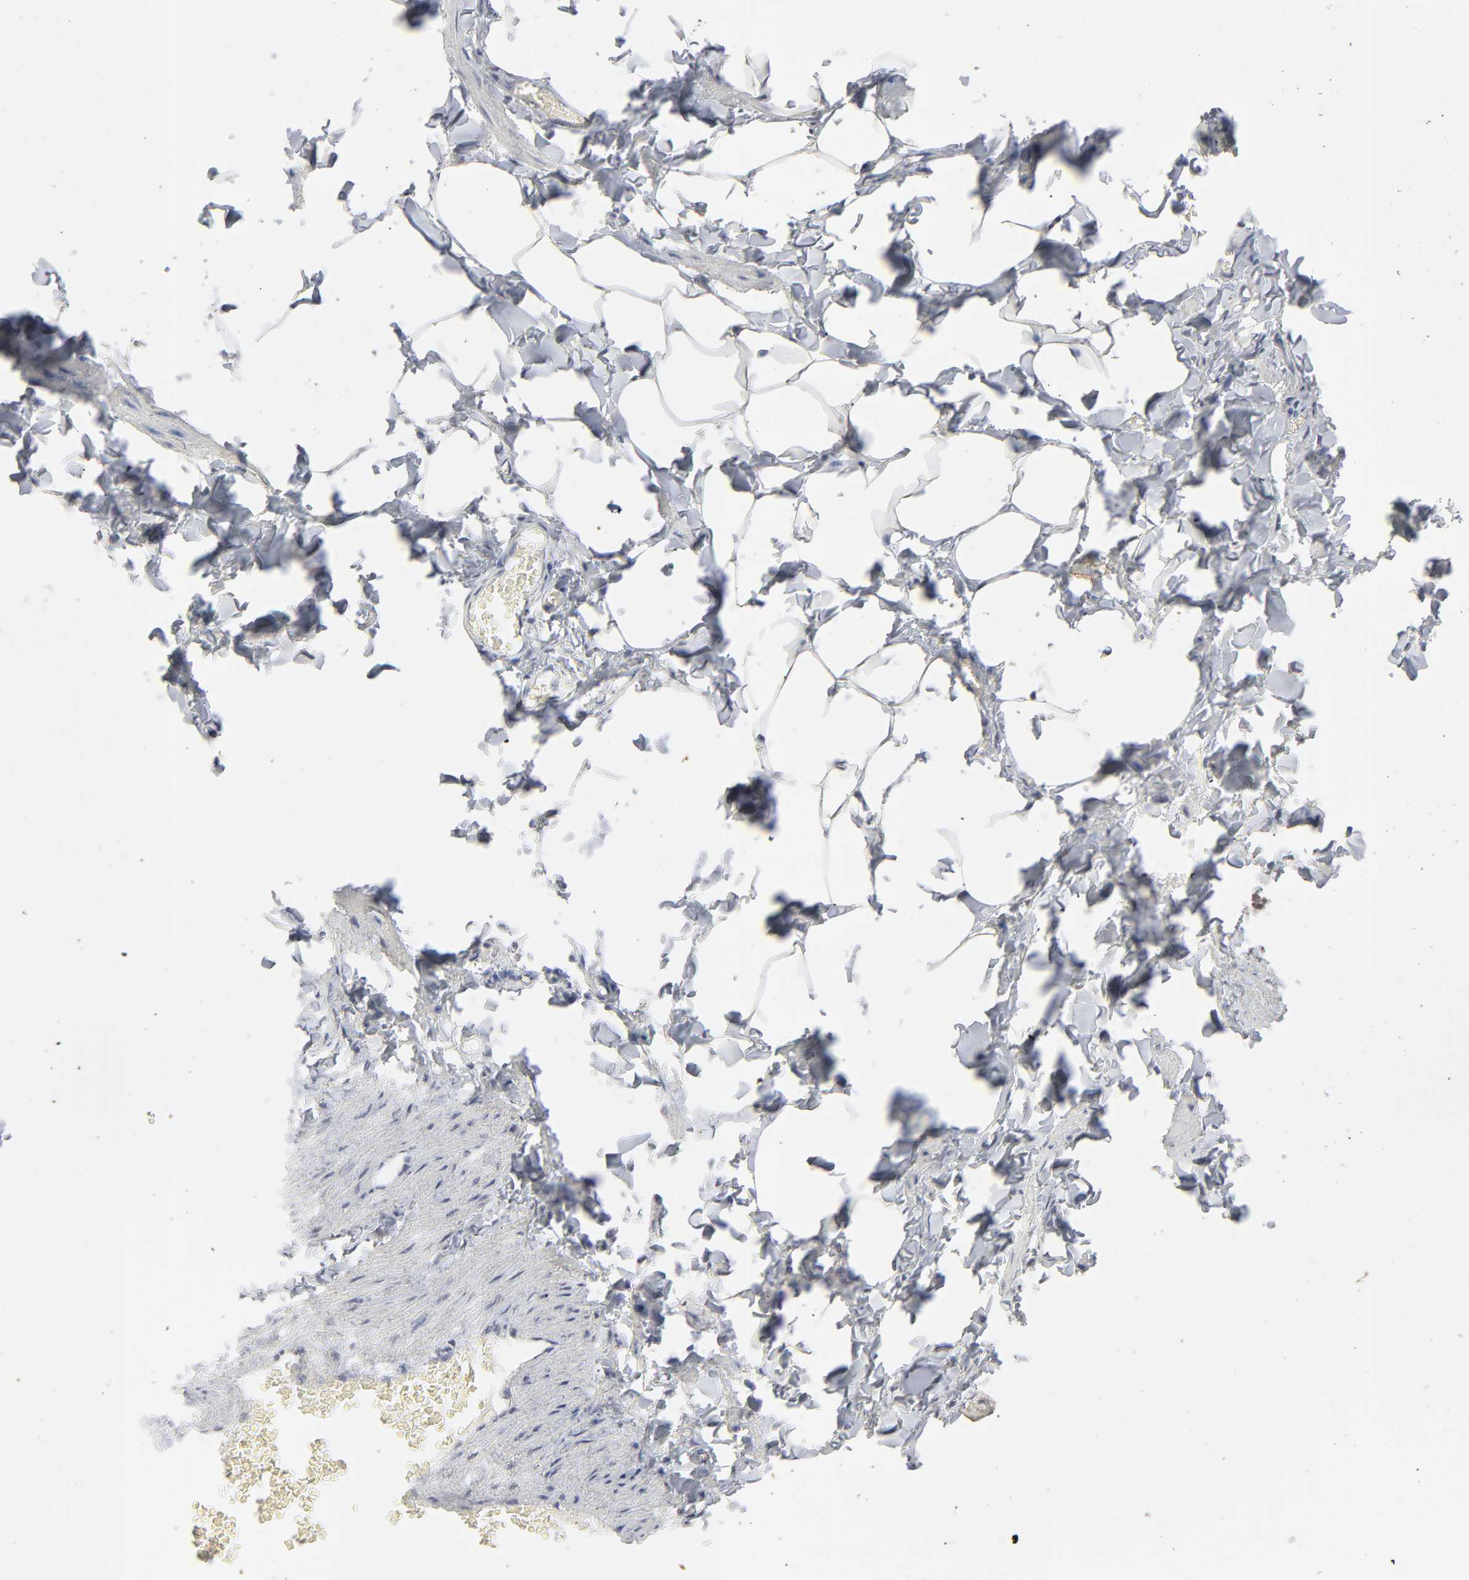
{"staining": {"intensity": "negative", "quantity": "none", "location": "none"}, "tissue": "adipose tissue", "cell_type": "Adipocytes", "image_type": "normal", "snomed": [{"axis": "morphology", "description": "Normal tissue, NOS"}, {"axis": "topography", "description": "Vascular tissue"}], "caption": "This micrograph is of normal adipose tissue stained with IHC to label a protein in brown with the nuclei are counter-stained blue. There is no staining in adipocytes. (Immunohistochemistry (ihc), brightfield microscopy, high magnification).", "gene": "SCFD1", "patient": {"sex": "male", "age": 41}}